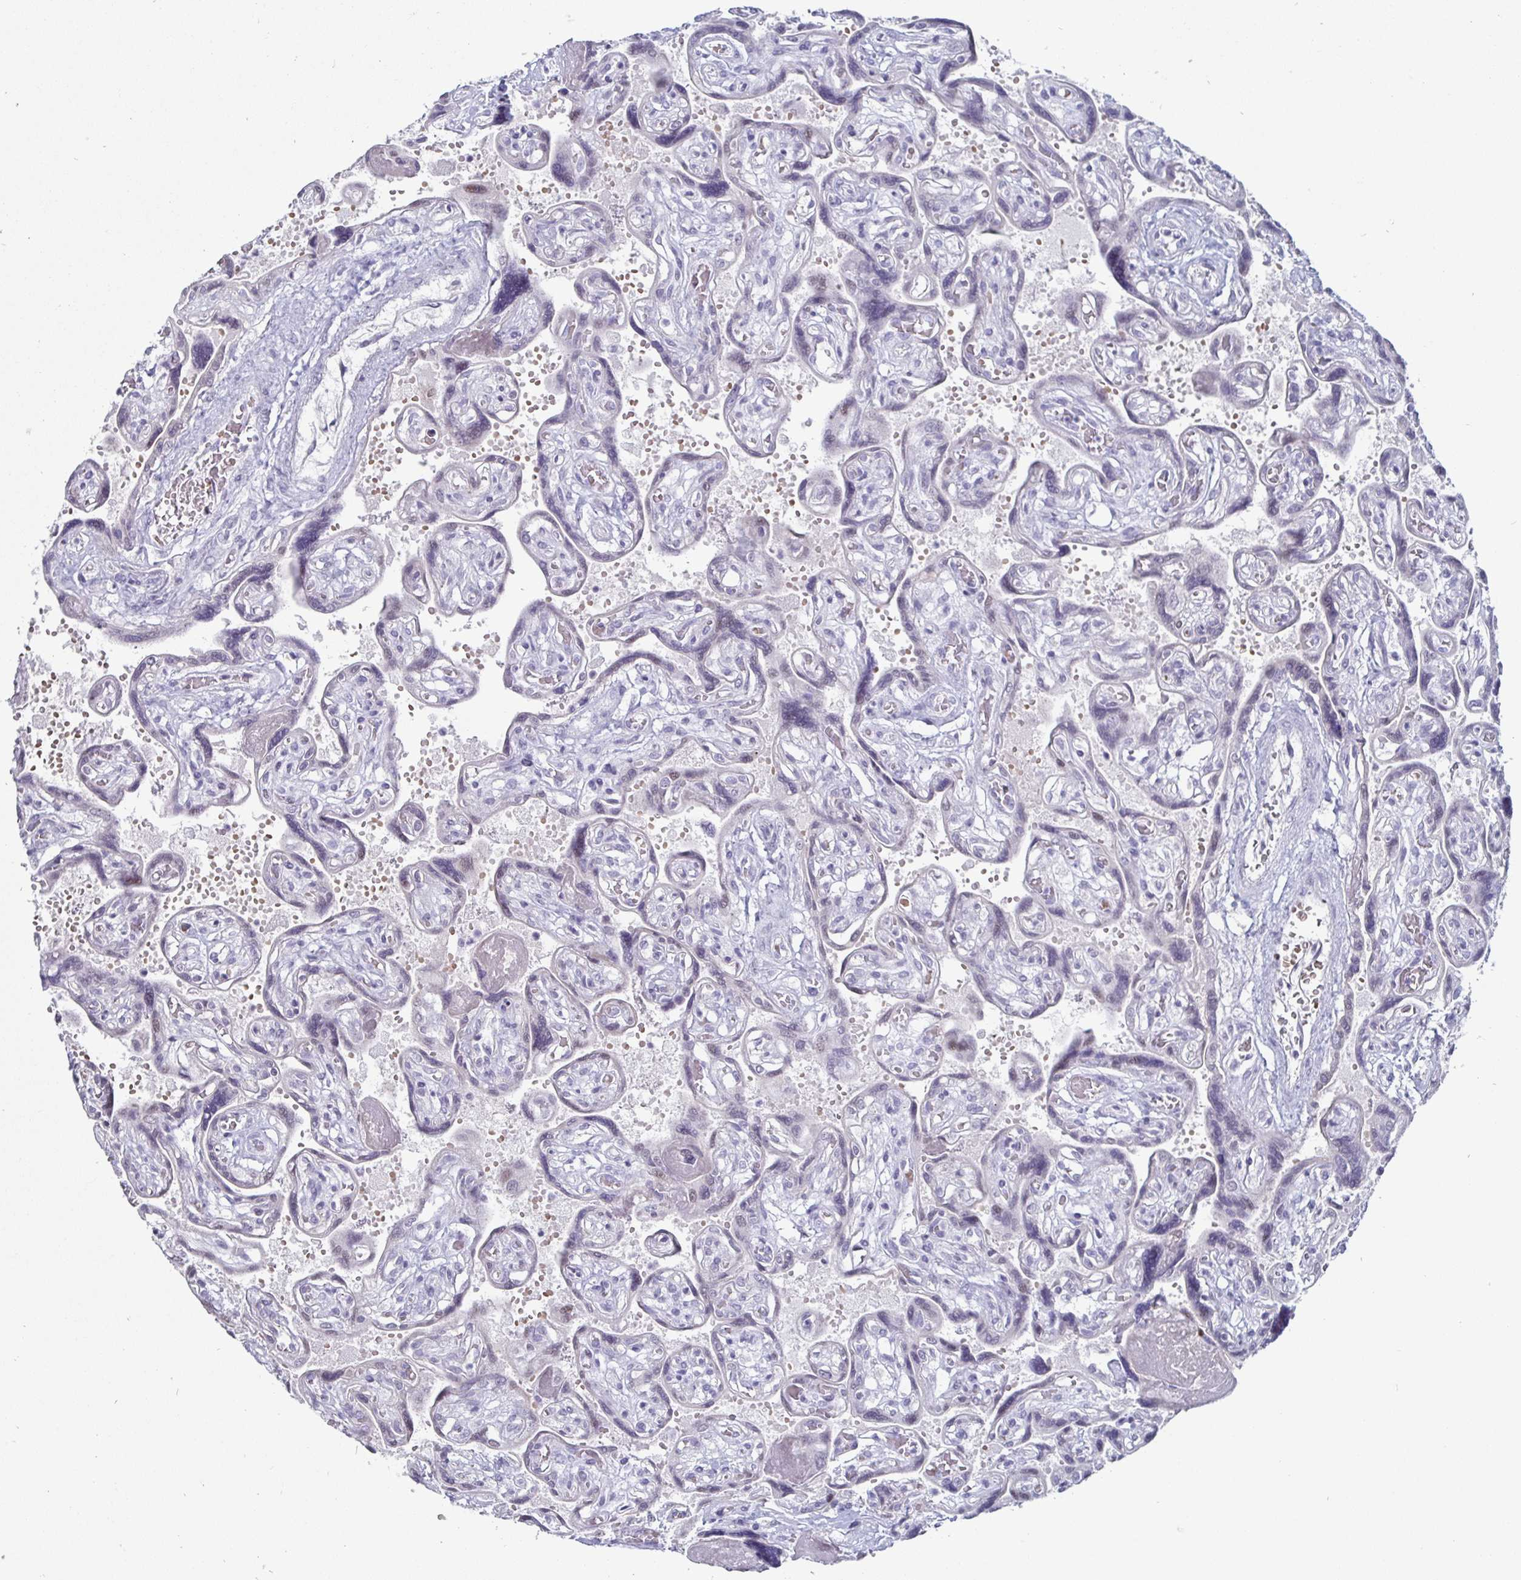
{"staining": {"intensity": "negative", "quantity": "none", "location": "none"}, "tissue": "placenta", "cell_type": "Decidual cells", "image_type": "normal", "snomed": [{"axis": "morphology", "description": "Normal tissue, NOS"}, {"axis": "topography", "description": "Placenta"}], "caption": "IHC of normal placenta shows no positivity in decidual cells. The staining was performed using DAB to visualize the protein expression in brown, while the nuclei were stained in blue with hematoxylin (Magnification: 20x).", "gene": "OOSP2", "patient": {"sex": "female", "age": 32}}